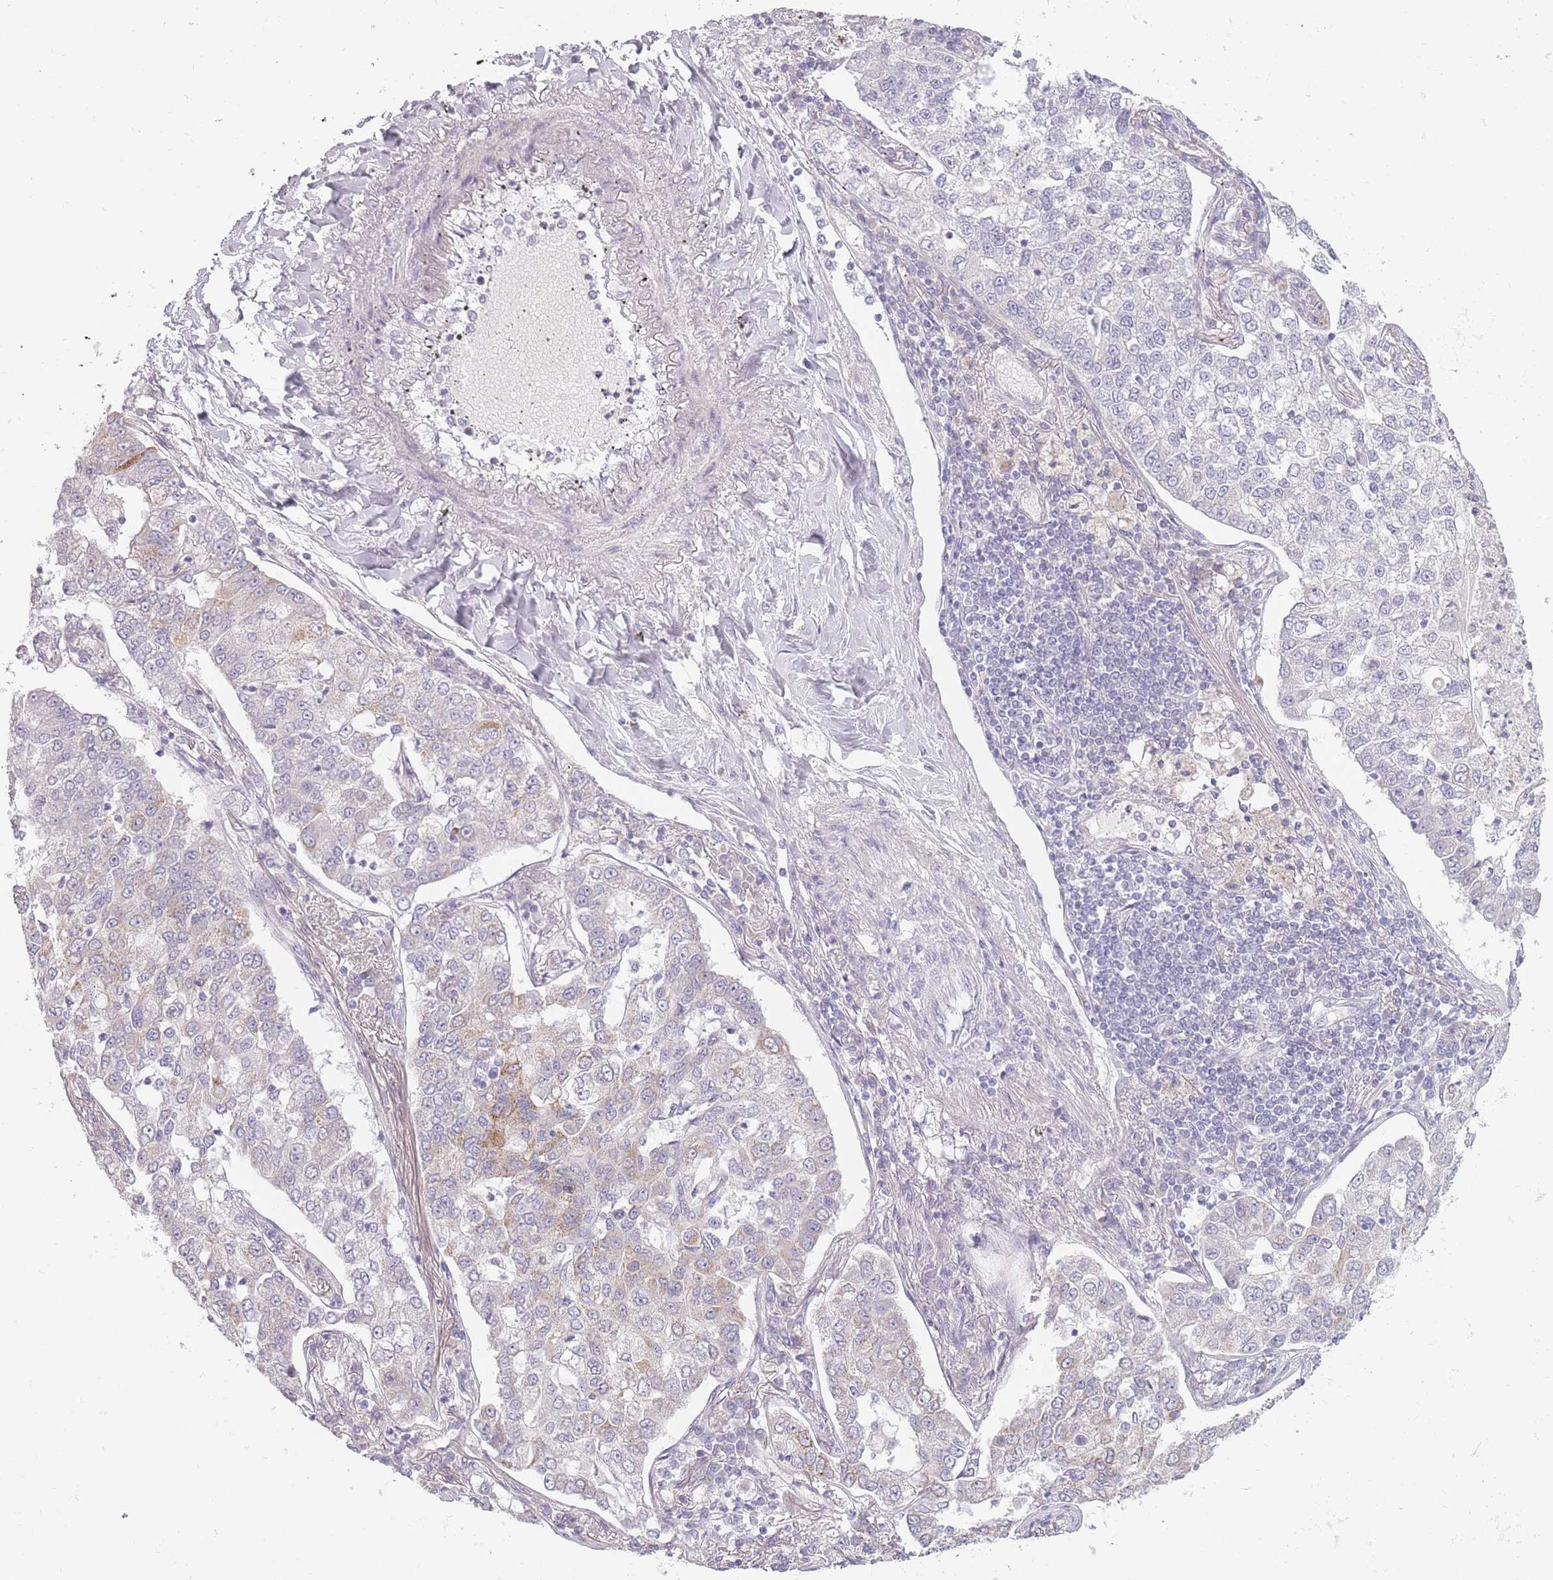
{"staining": {"intensity": "moderate", "quantity": "<25%", "location": "cytoplasmic/membranous"}, "tissue": "lung cancer", "cell_type": "Tumor cells", "image_type": "cancer", "snomed": [{"axis": "morphology", "description": "Adenocarcinoma, NOS"}, {"axis": "topography", "description": "Lung"}], "caption": "An IHC image of neoplastic tissue is shown. Protein staining in brown highlights moderate cytoplasmic/membranous positivity in lung cancer (adenocarcinoma) within tumor cells.", "gene": "RASL10B", "patient": {"sex": "male", "age": 49}}